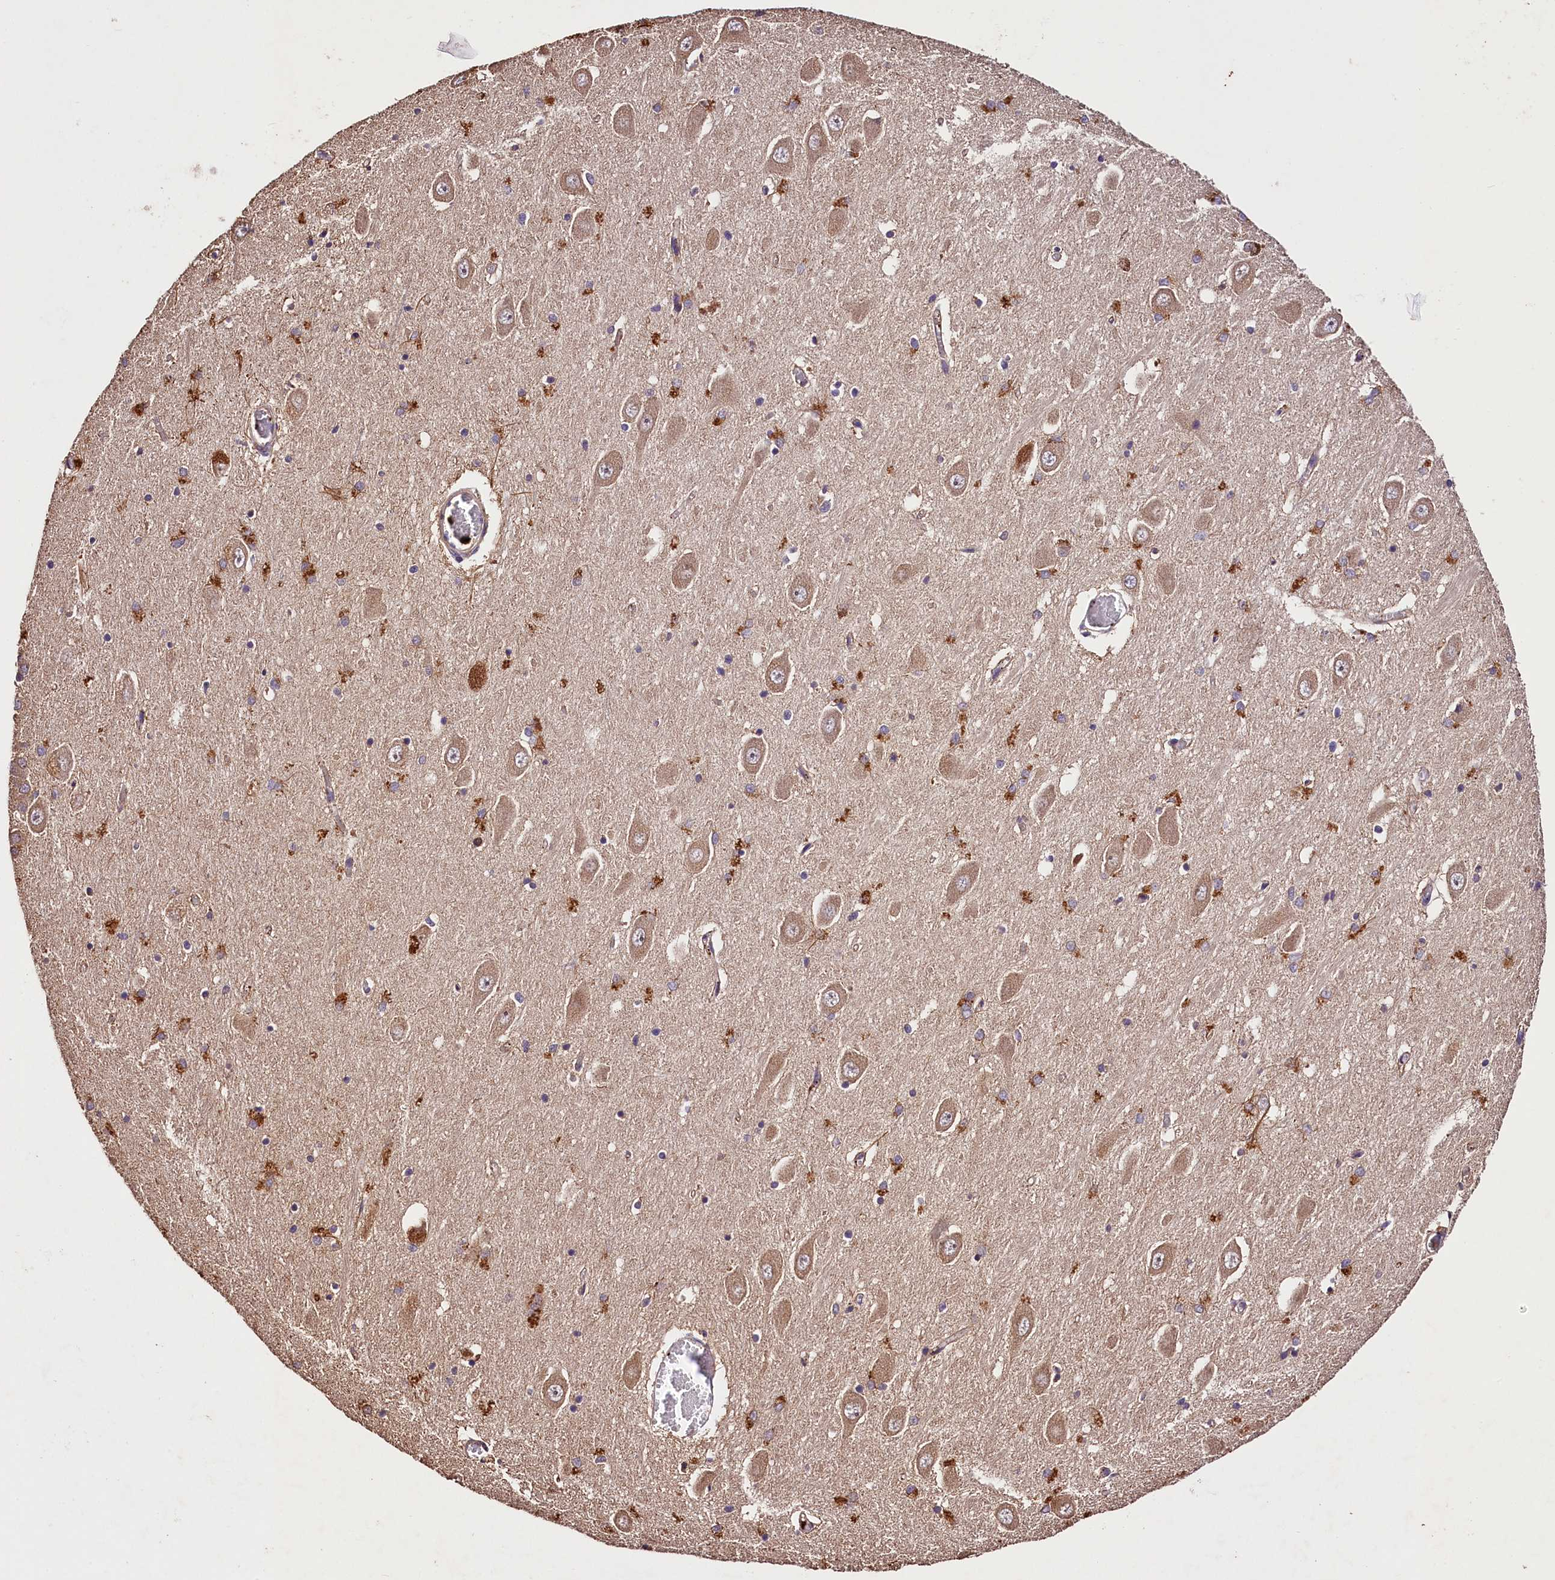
{"staining": {"intensity": "moderate", "quantity": "<25%", "location": "cytoplasmic/membranous"}, "tissue": "hippocampus", "cell_type": "Glial cells", "image_type": "normal", "snomed": [{"axis": "morphology", "description": "Normal tissue, NOS"}, {"axis": "topography", "description": "Hippocampus"}], "caption": "Unremarkable hippocampus demonstrates moderate cytoplasmic/membranous expression in about <25% of glial cells Using DAB (3,3'-diaminobenzidine) (brown) and hematoxylin (blue) stains, captured at high magnification using brightfield microscopy..", "gene": "KPTN", "patient": {"sex": "male", "age": 70}}